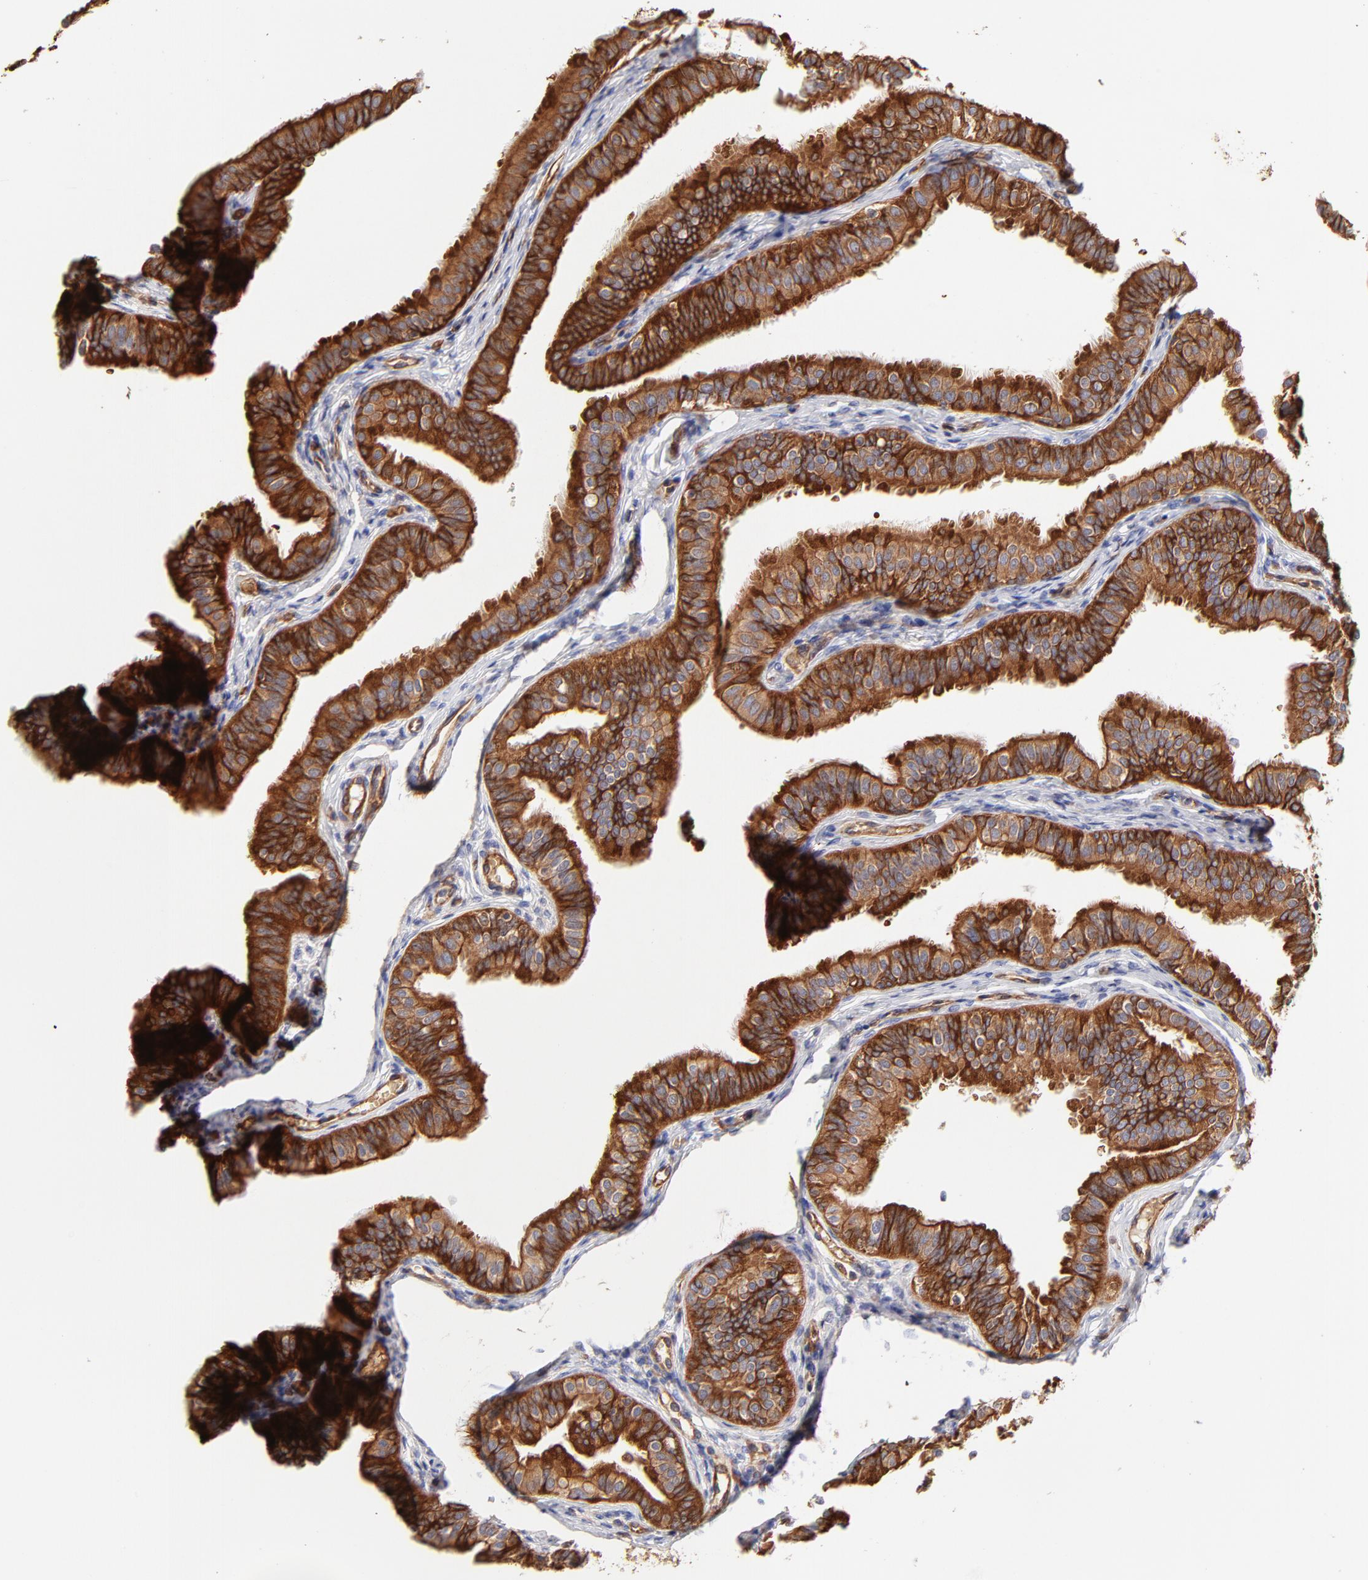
{"staining": {"intensity": "strong", "quantity": ">75%", "location": "cytoplasmic/membranous"}, "tissue": "fallopian tube", "cell_type": "Glandular cells", "image_type": "normal", "snomed": [{"axis": "morphology", "description": "Normal tissue, NOS"}, {"axis": "morphology", "description": "Dermoid, NOS"}, {"axis": "topography", "description": "Fallopian tube"}], "caption": "High-magnification brightfield microscopy of normal fallopian tube stained with DAB (brown) and counterstained with hematoxylin (blue). glandular cells exhibit strong cytoplasmic/membranous positivity is seen in approximately>75% of cells. Nuclei are stained in blue.", "gene": "CD2AP", "patient": {"sex": "female", "age": 33}}